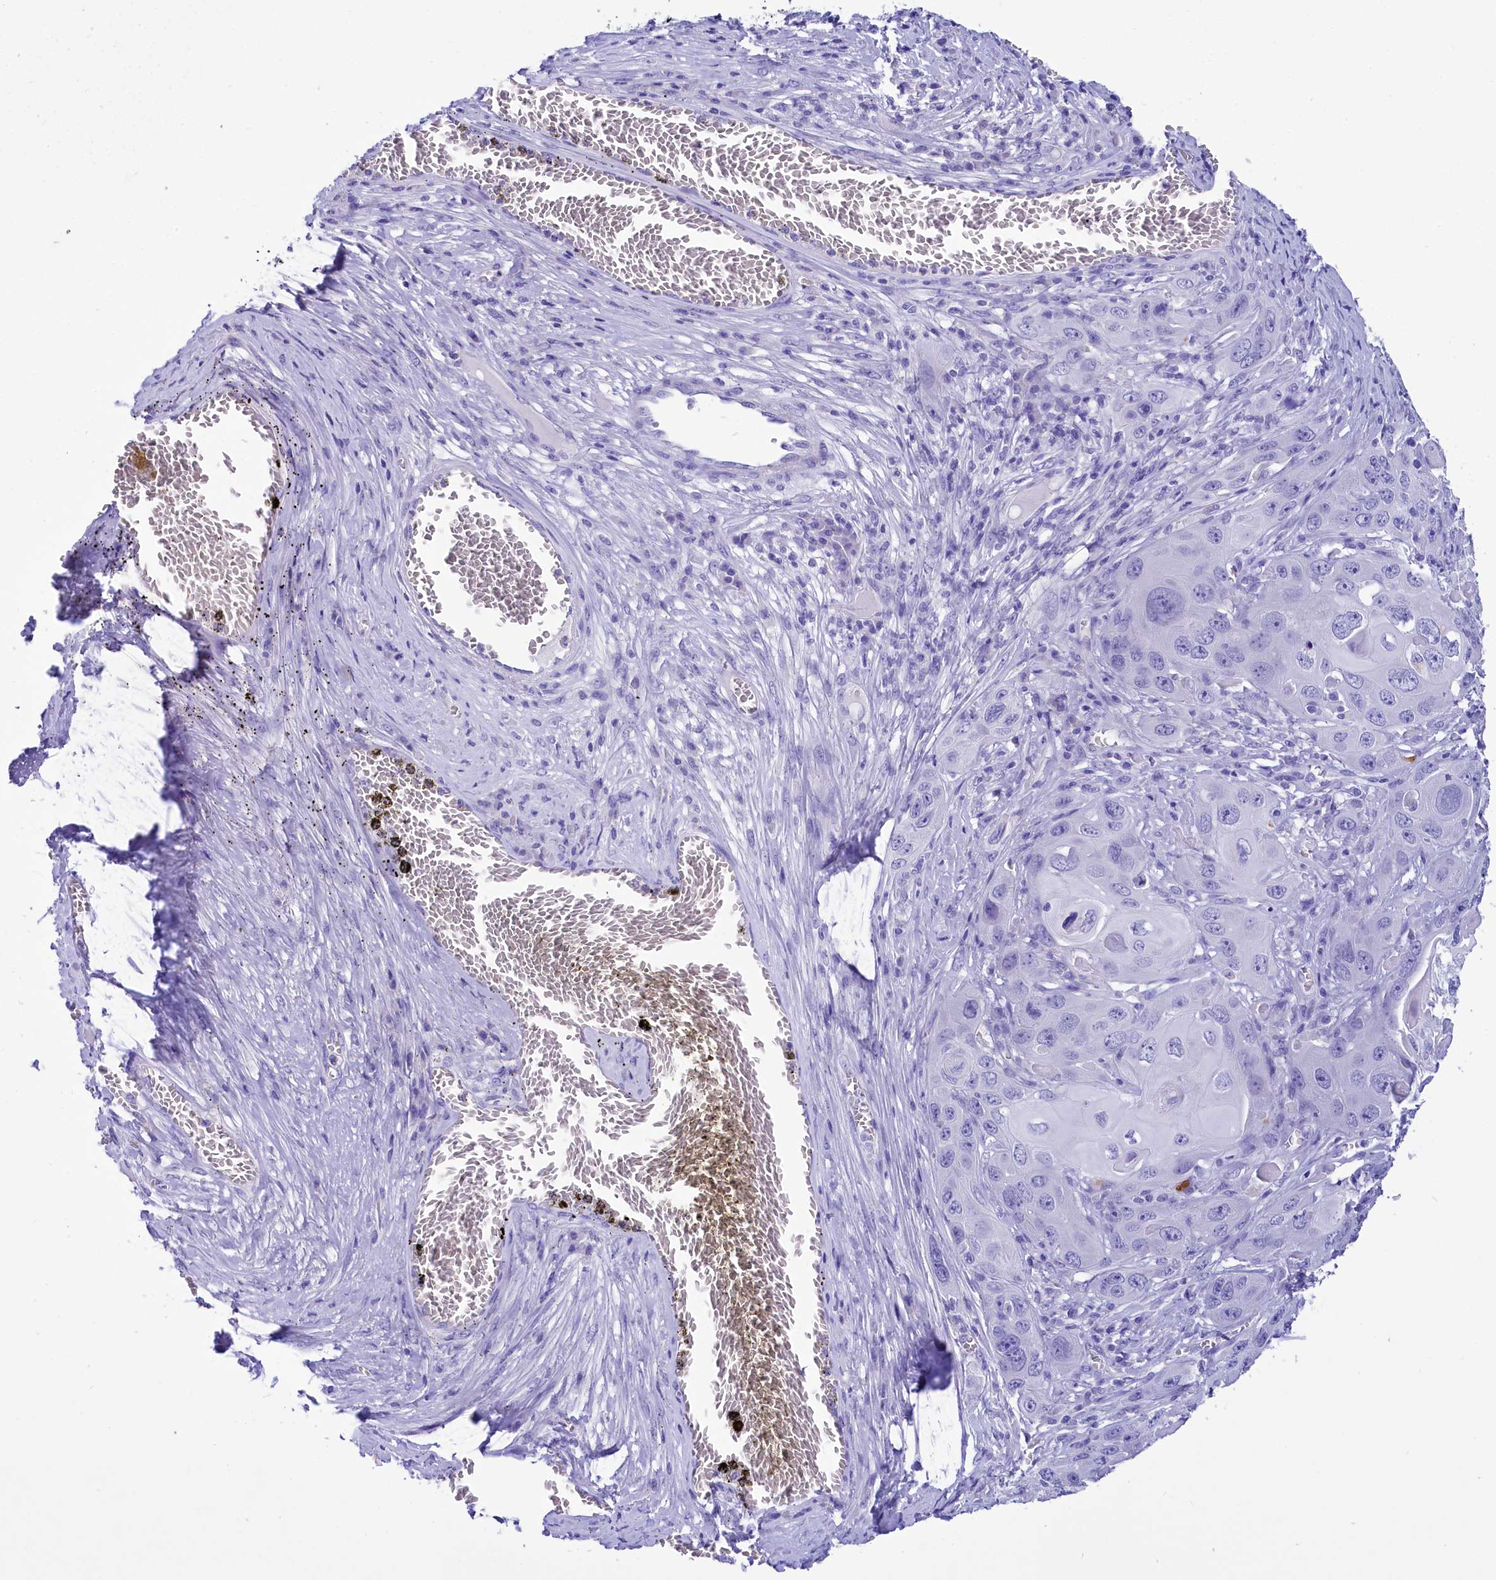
{"staining": {"intensity": "negative", "quantity": "none", "location": "none"}, "tissue": "skin cancer", "cell_type": "Tumor cells", "image_type": "cancer", "snomed": [{"axis": "morphology", "description": "Squamous cell carcinoma, NOS"}, {"axis": "topography", "description": "Skin"}], "caption": "IHC image of neoplastic tissue: skin cancer stained with DAB reveals no significant protein positivity in tumor cells.", "gene": "TTC36", "patient": {"sex": "male", "age": 55}}